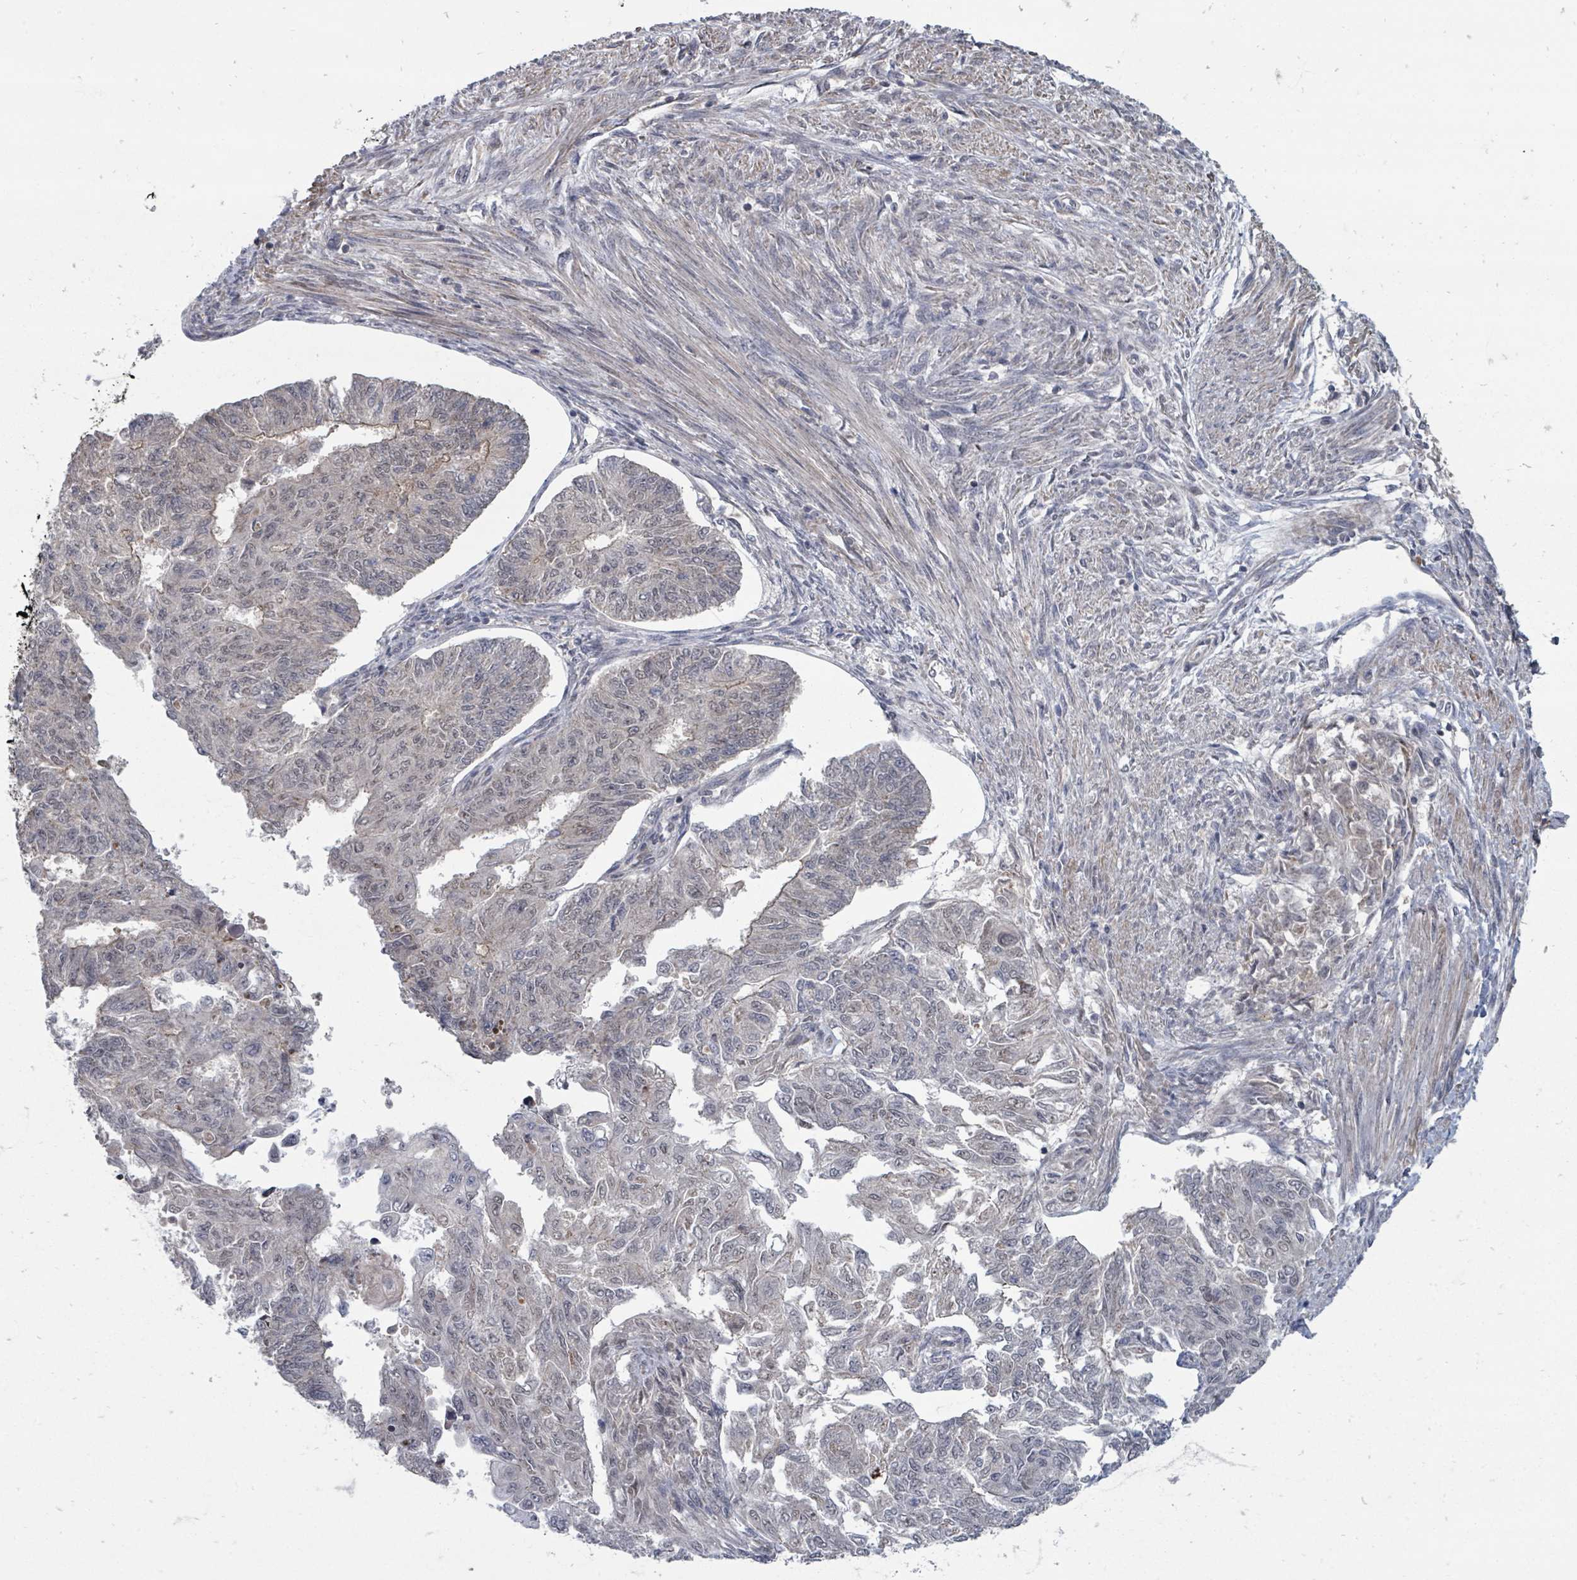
{"staining": {"intensity": "weak", "quantity": "<25%", "location": "nuclear"}, "tissue": "endometrial cancer", "cell_type": "Tumor cells", "image_type": "cancer", "snomed": [{"axis": "morphology", "description": "Adenocarcinoma, NOS"}, {"axis": "topography", "description": "Endometrium"}], "caption": "DAB (3,3'-diaminobenzidine) immunohistochemical staining of human endometrial cancer (adenocarcinoma) demonstrates no significant staining in tumor cells. (Brightfield microscopy of DAB (3,3'-diaminobenzidine) immunohistochemistry (IHC) at high magnification).", "gene": "MAGOHB", "patient": {"sex": "female", "age": 32}}